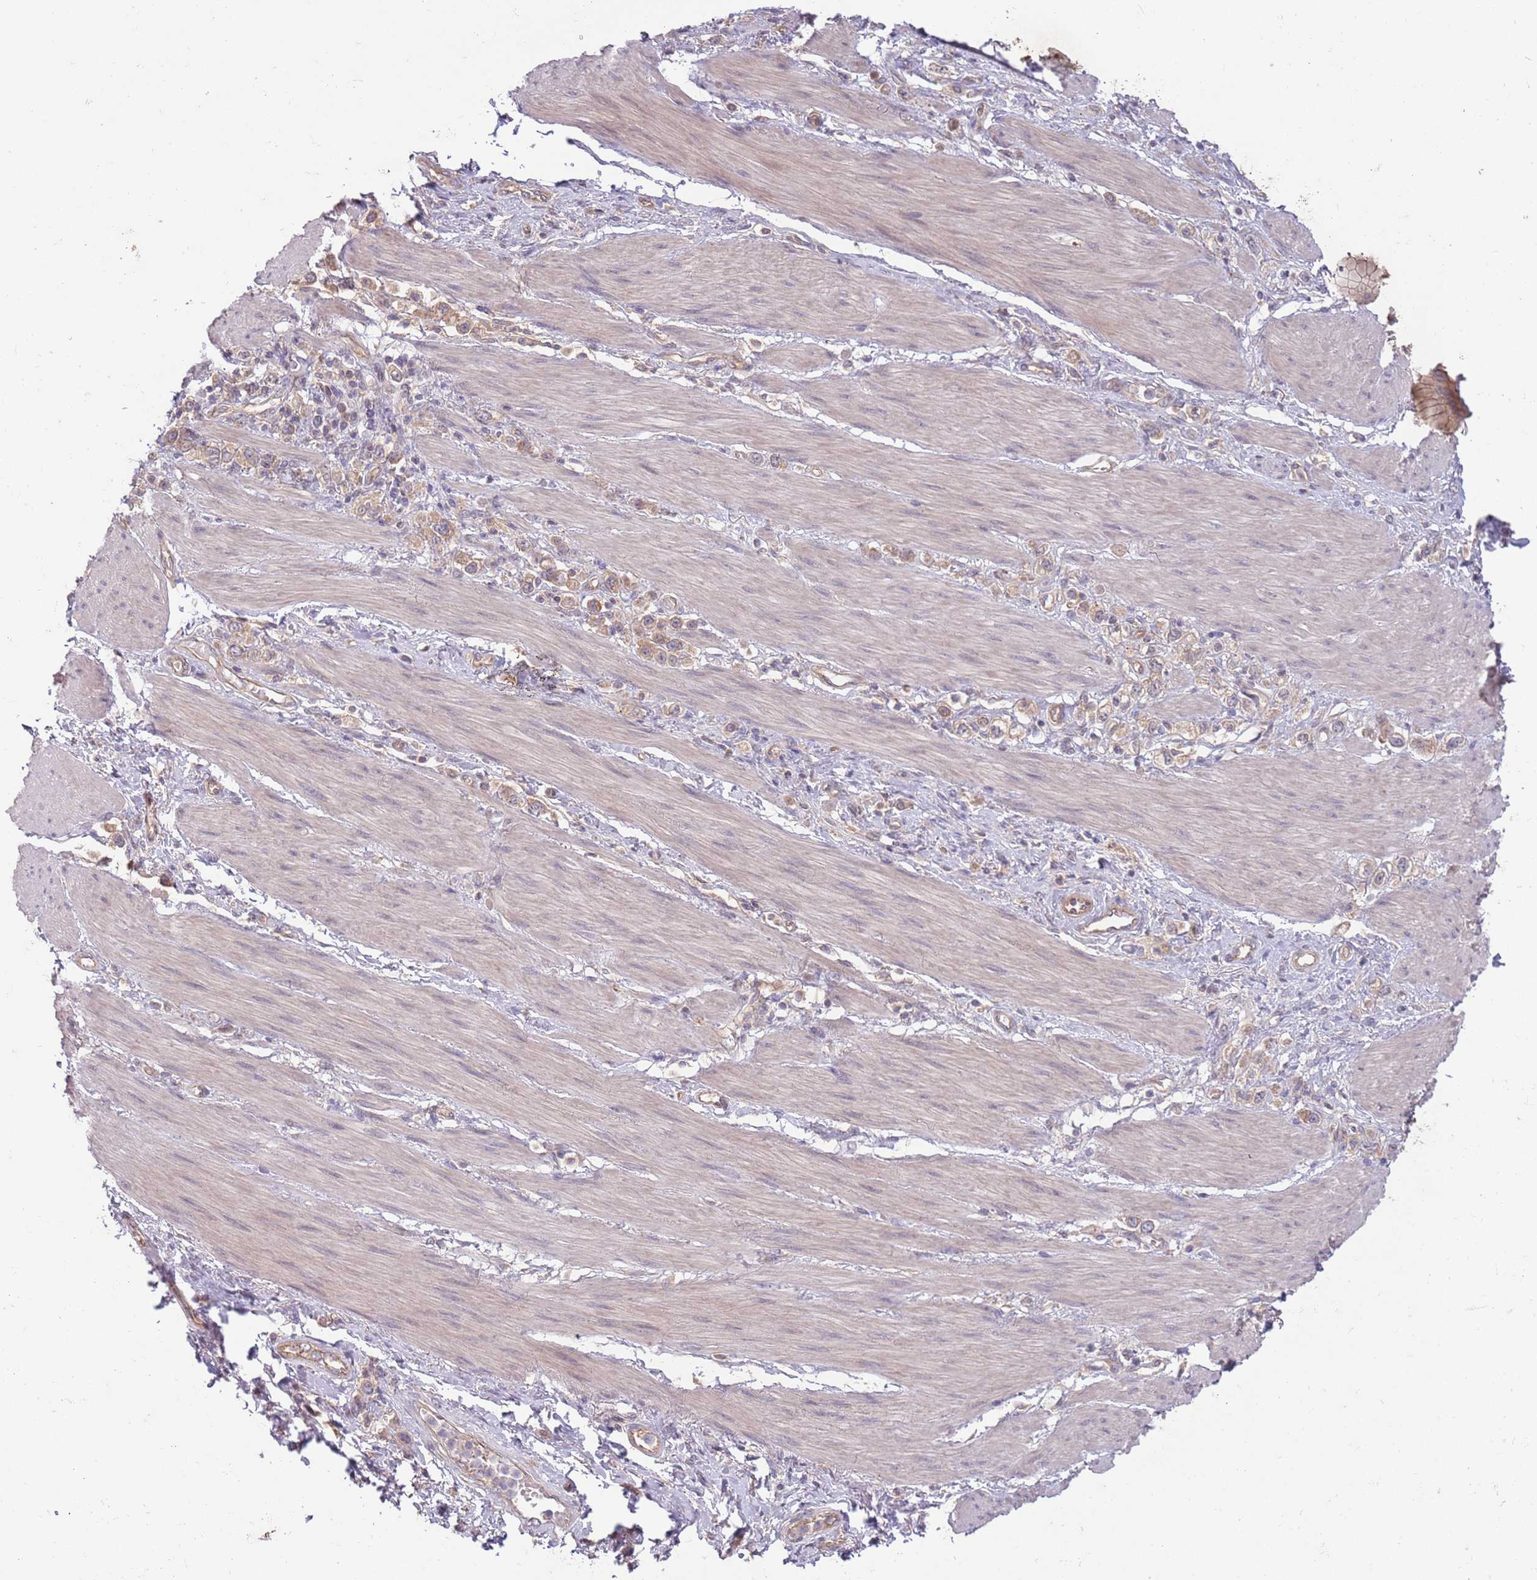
{"staining": {"intensity": "weak", "quantity": ">75%", "location": "cytoplasmic/membranous"}, "tissue": "stomach cancer", "cell_type": "Tumor cells", "image_type": "cancer", "snomed": [{"axis": "morphology", "description": "Adenocarcinoma, NOS"}, {"axis": "topography", "description": "Stomach"}], "caption": "DAB (3,3'-diaminobenzidine) immunohistochemical staining of human stomach cancer (adenocarcinoma) displays weak cytoplasmic/membranous protein staining in approximately >75% of tumor cells. (brown staining indicates protein expression, while blue staining denotes nuclei).", "gene": "SAV1", "patient": {"sex": "female", "age": 65}}